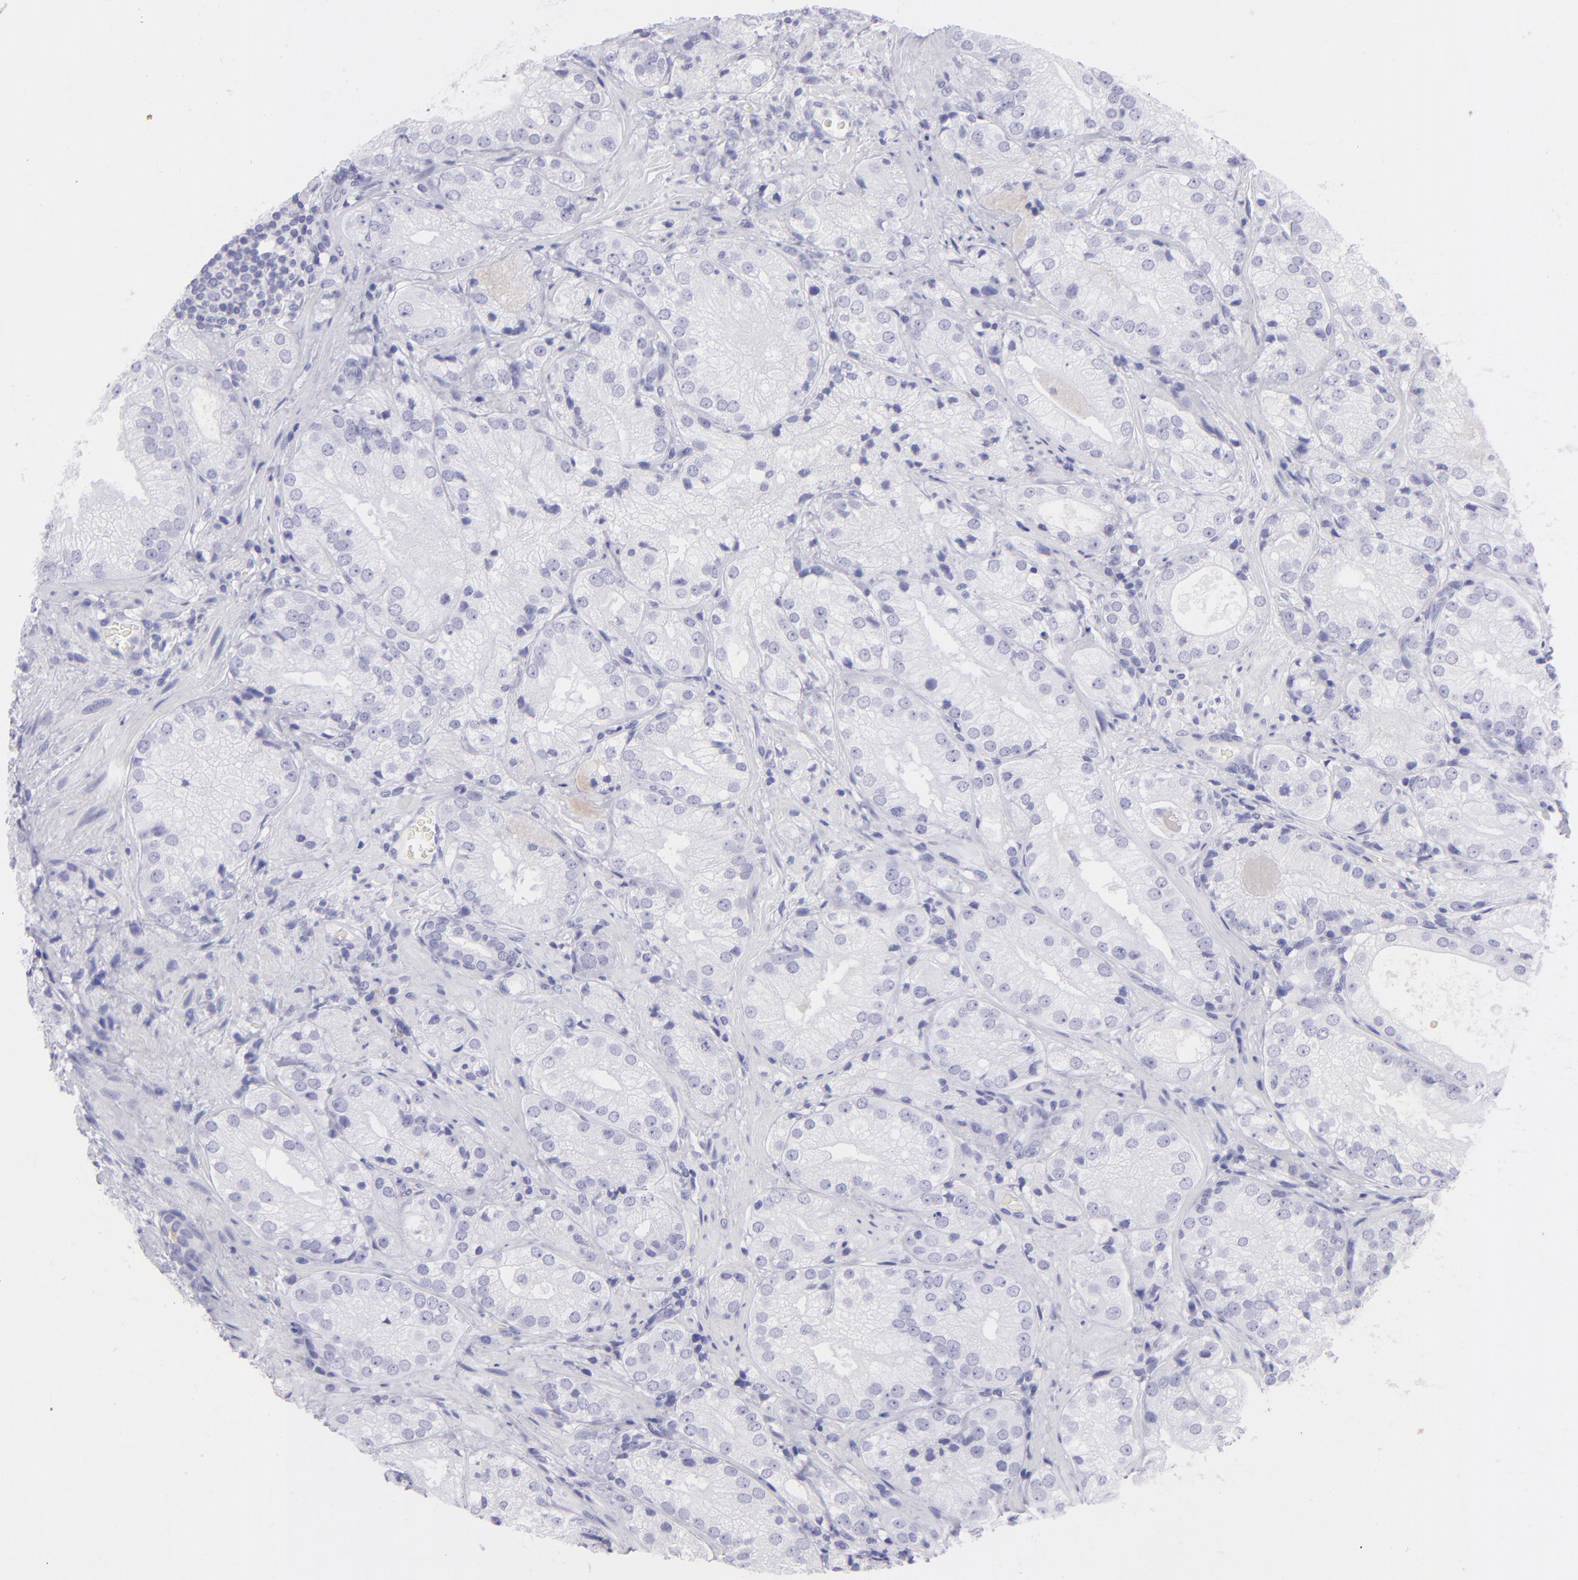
{"staining": {"intensity": "negative", "quantity": "none", "location": "none"}, "tissue": "prostate cancer", "cell_type": "Tumor cells", "image_type": "cancer", "snomed": [{"axis": "morphology", "description": "Adenocarcinoma, Low grade"}, {"axis": "topography", "description": "Prostate"}], "caption": "Adenocarcinoma (low-grade) (prostate) stained for a protein using immunohistochemistry (IHC) exhibits no positivity tumor cells.", "gene": "SLC1A2", "patient": {"sex": "male", "age": 60}}